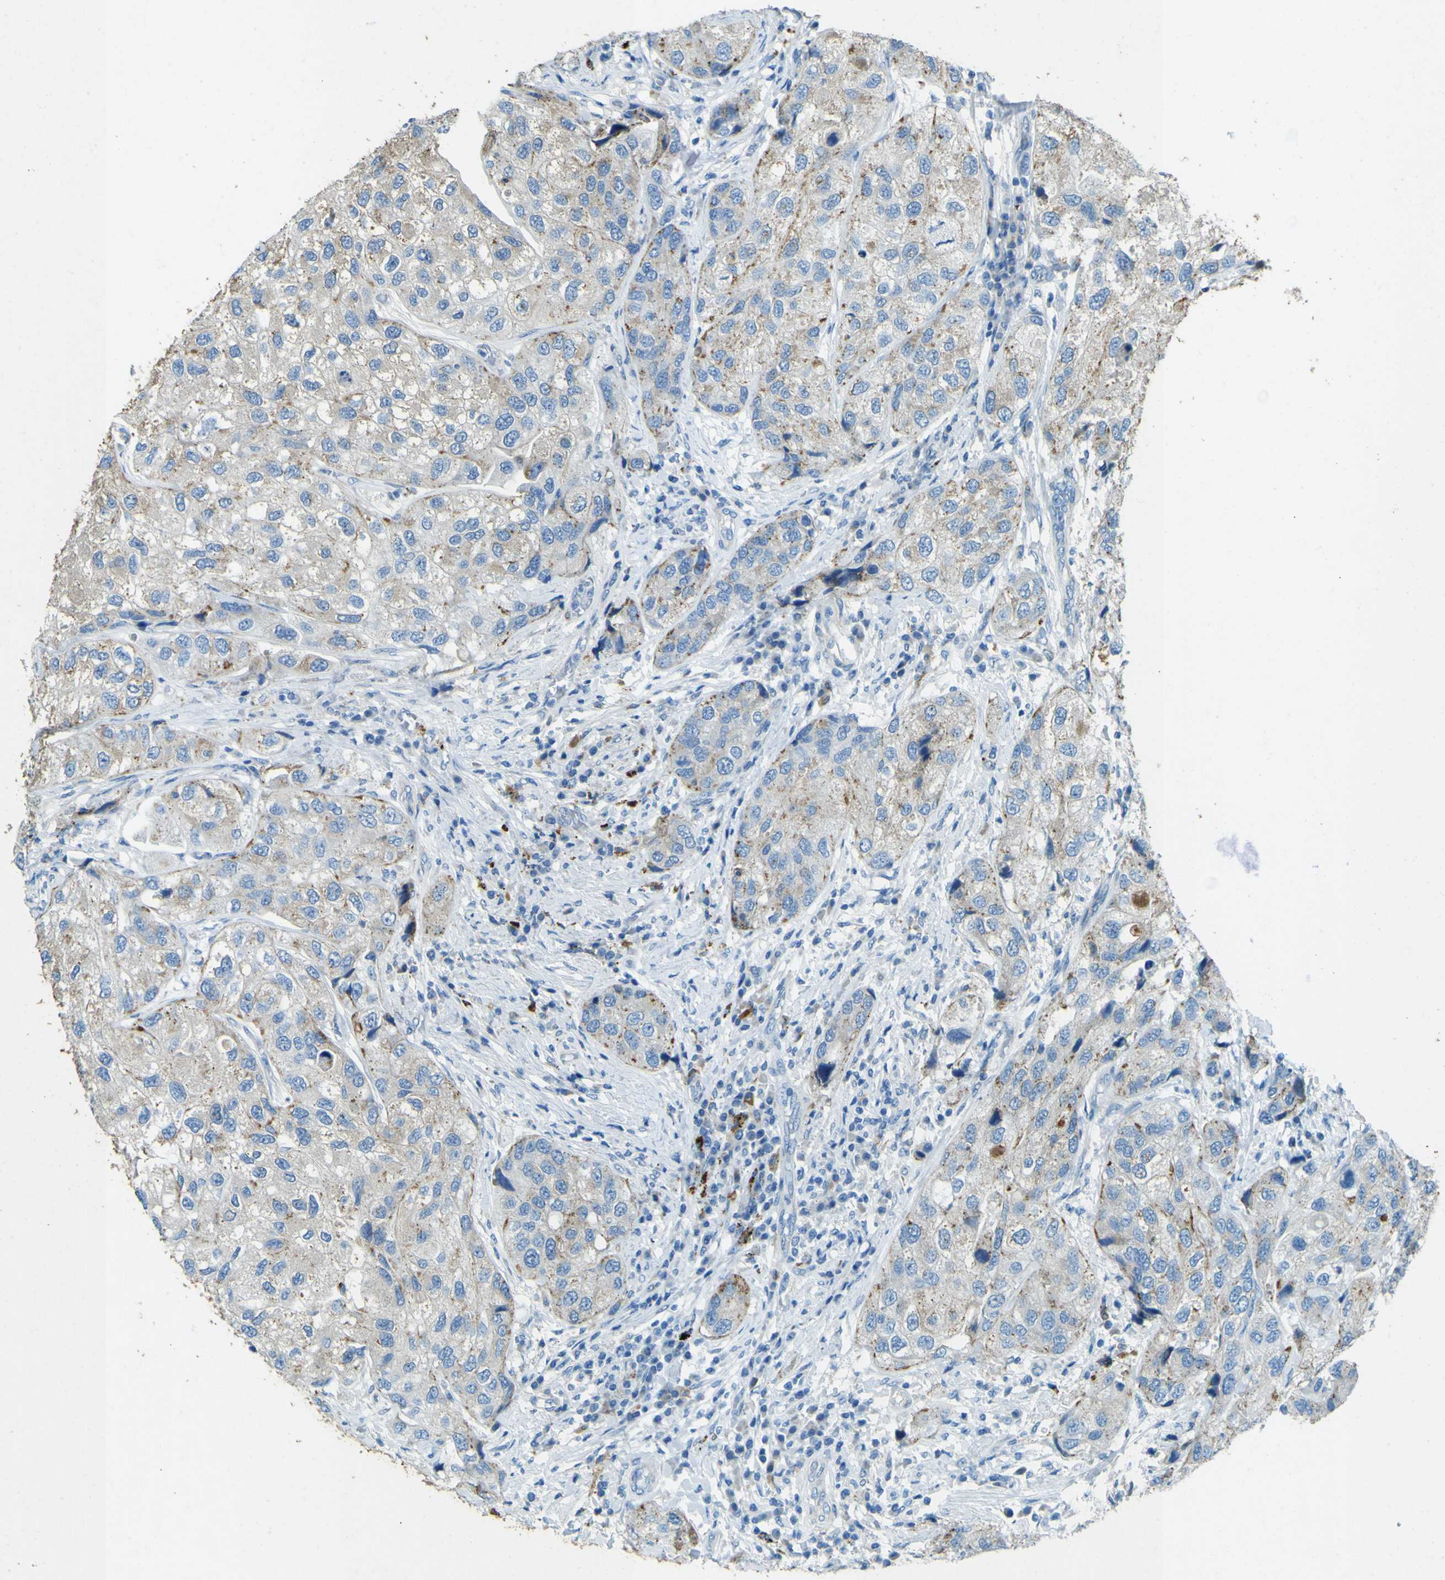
{"staining": {"intensity": "weak", "quantity": "25%-75%", "location": "cytoplasmic/membranous"}, "tissue": "urothelial cancer", "cell_type": "Tumor cells", "image_type": "cancer", "snomed": [{"axis": "morphology", "description": "Urothelial carcinoma, High grade"}, {"axis": "topography", "description": "Urinary bladder"}], "caption": "There is low levels of weak cytoplasmic/membranous positivity in tumor cells of urothelial cancer, as demonstrated by immunohistochemical staining (brown color).", "gene": "PDE9A", "patient": {"sex": "female", "age": 64}}